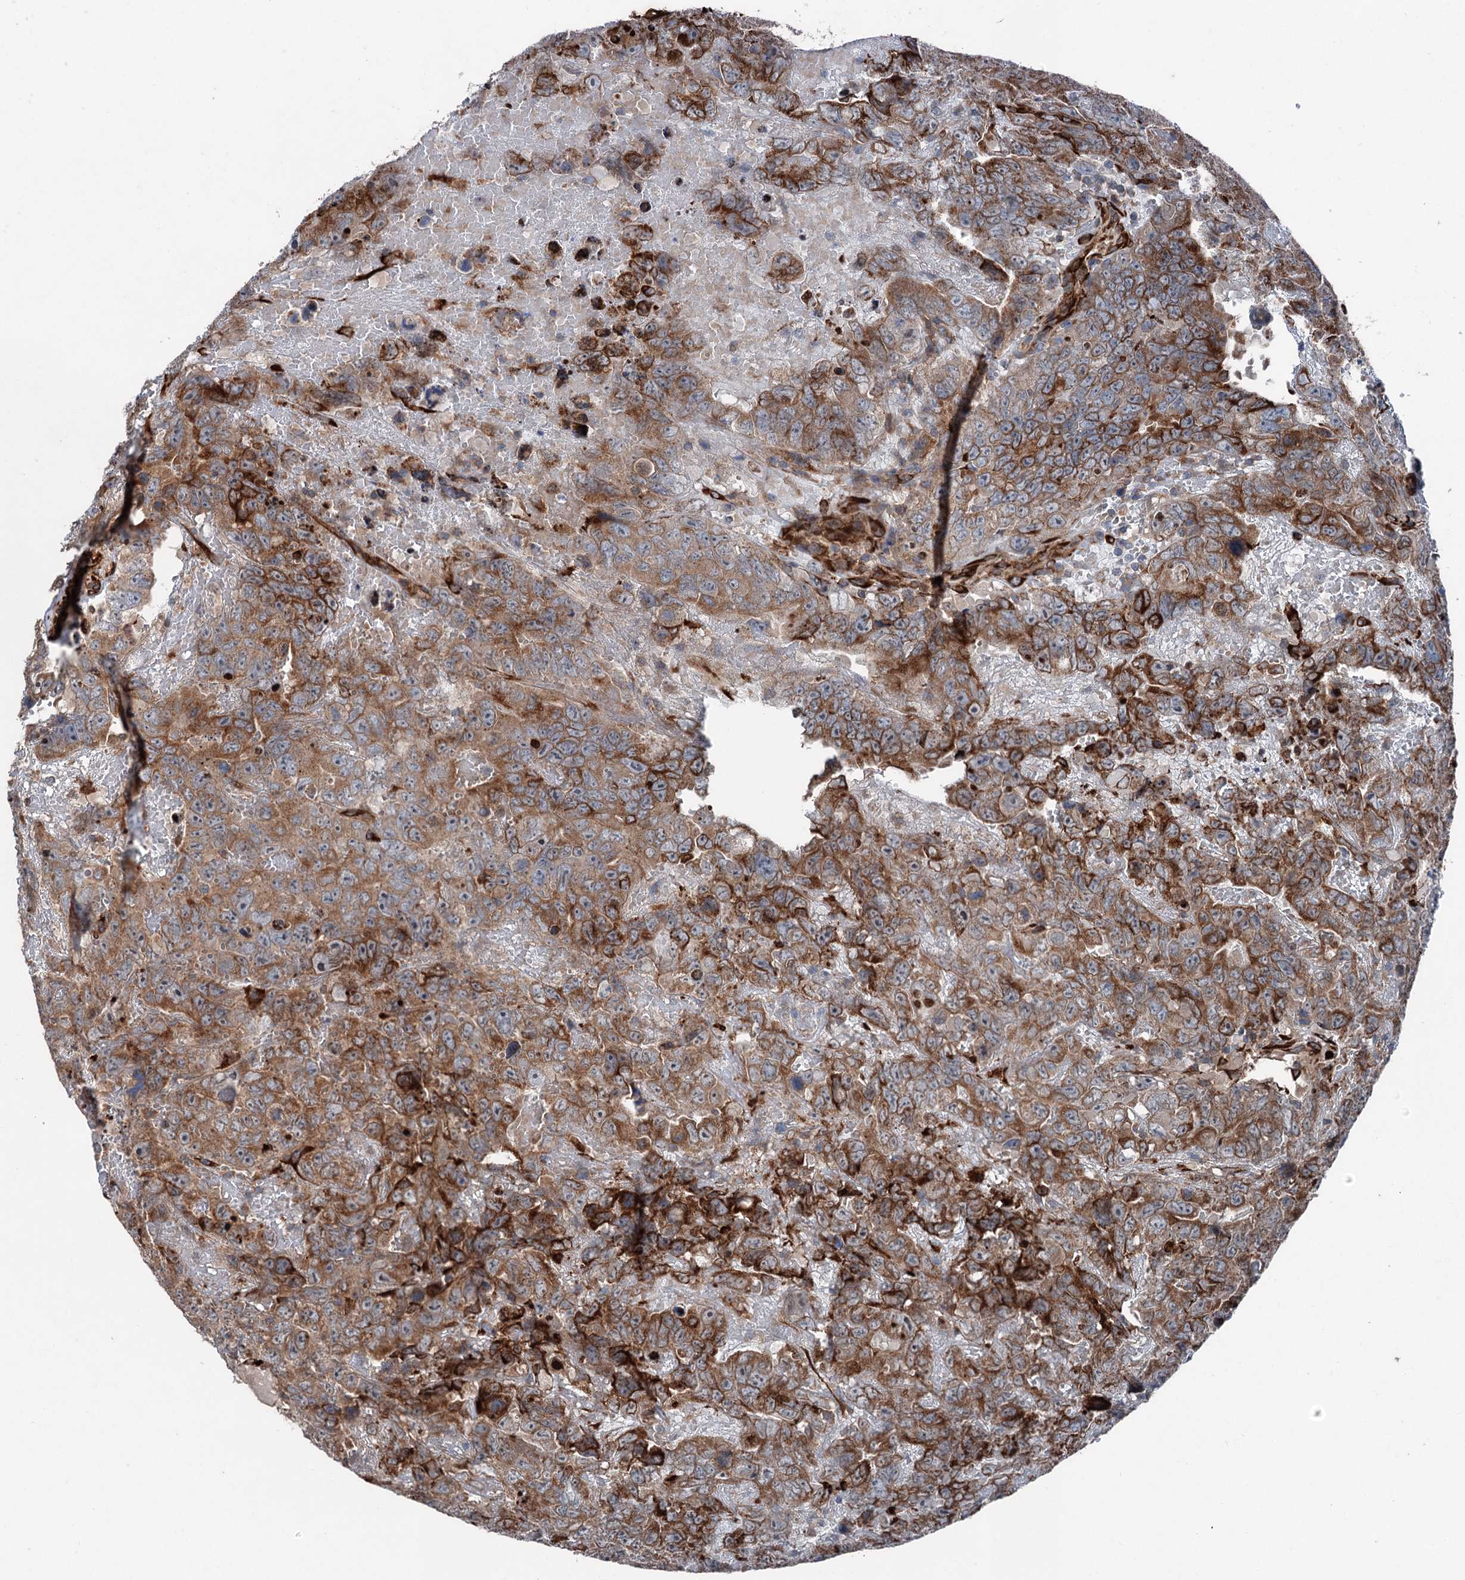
{"staining": {"intensity": "strong", "quantity": ">75%", "location": "cytoplasmic/membranous"}, "tissue": "testis cancer", "cell_type": "Tumor cells", "image_type": "cancer", "snomed": [{"axis": "morphology", "description": "Carcinoma, Embryonal, NOS"}, {"axis": "topography", "description": "Testis"}], "caption": "High-power microscopy captured an IHC micrograph of testis cancer (embryonal carcinoma), revealing strong cytoplasmic/membranous expression in approximately >75% of tumor cells. The staining was performed using DAB, with brown indicating positive protein expression. Nuclei are stained blue with hematoxylin.", "gene": "DDIAS", "patient": {"sex": "male", "age": 45}}